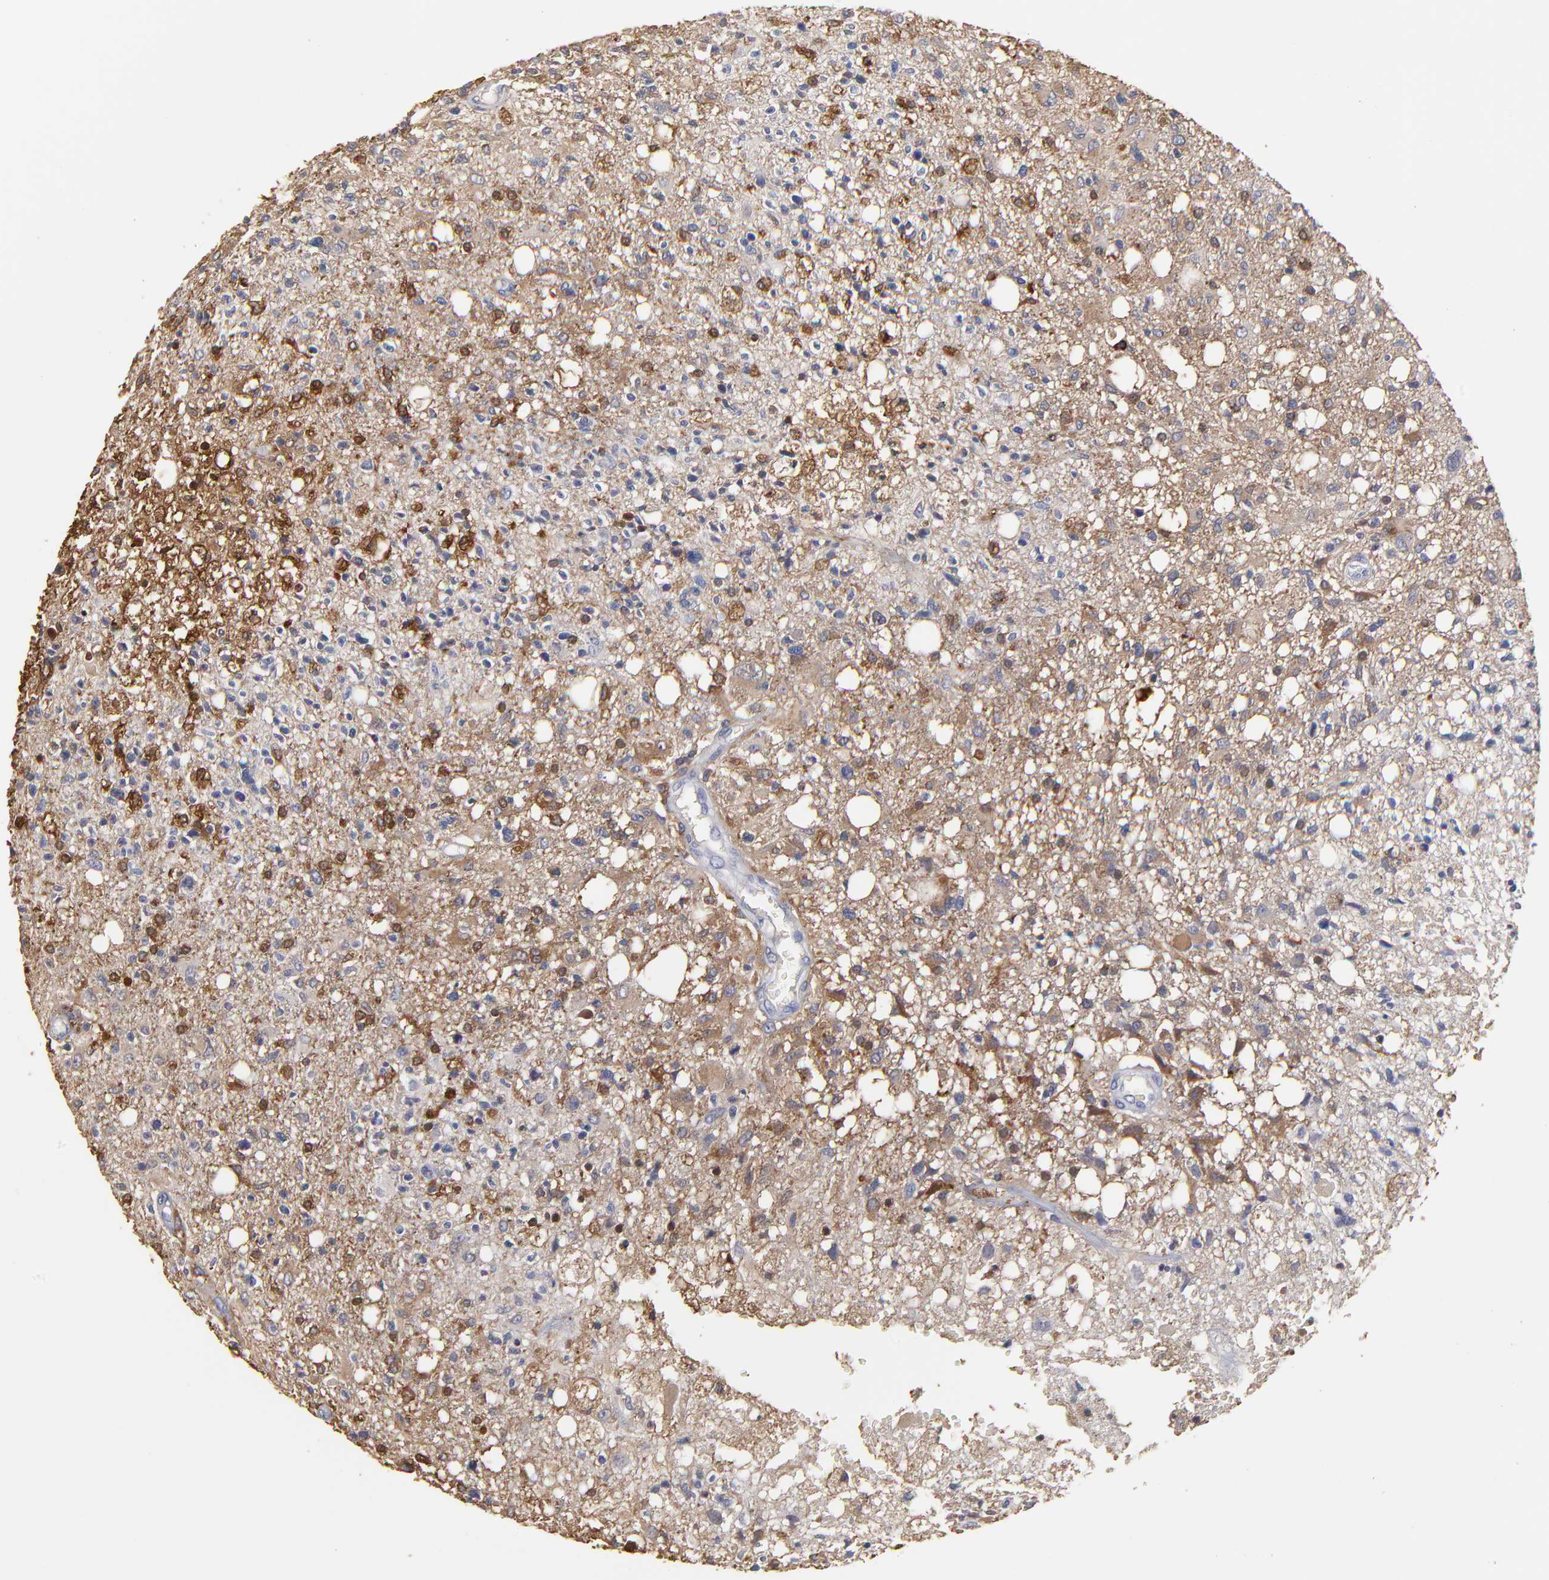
{"staining": {"intensity": "moderate", "quantity": "25%-75%", "location": "cytoplasmic/membranous,nuclear"}, "tissue": "glioma", "cell_type": "Tumor cells", "image_type": "cancer", "snomed": [{"axis": "morphology", "description": "Glioma, malignant, High grade"}, {"axis": "topography", "description": "Cerebral cortex"}], "caption": "A histopathology image of human high-grade glioma (malignant) stained for a protein demonstrates moderate cytoplasmic/membranous and nuclear brown staining in tumor cells.", "gene": "SMARCA1", "patient": {"sex": "male", "age": 76}}